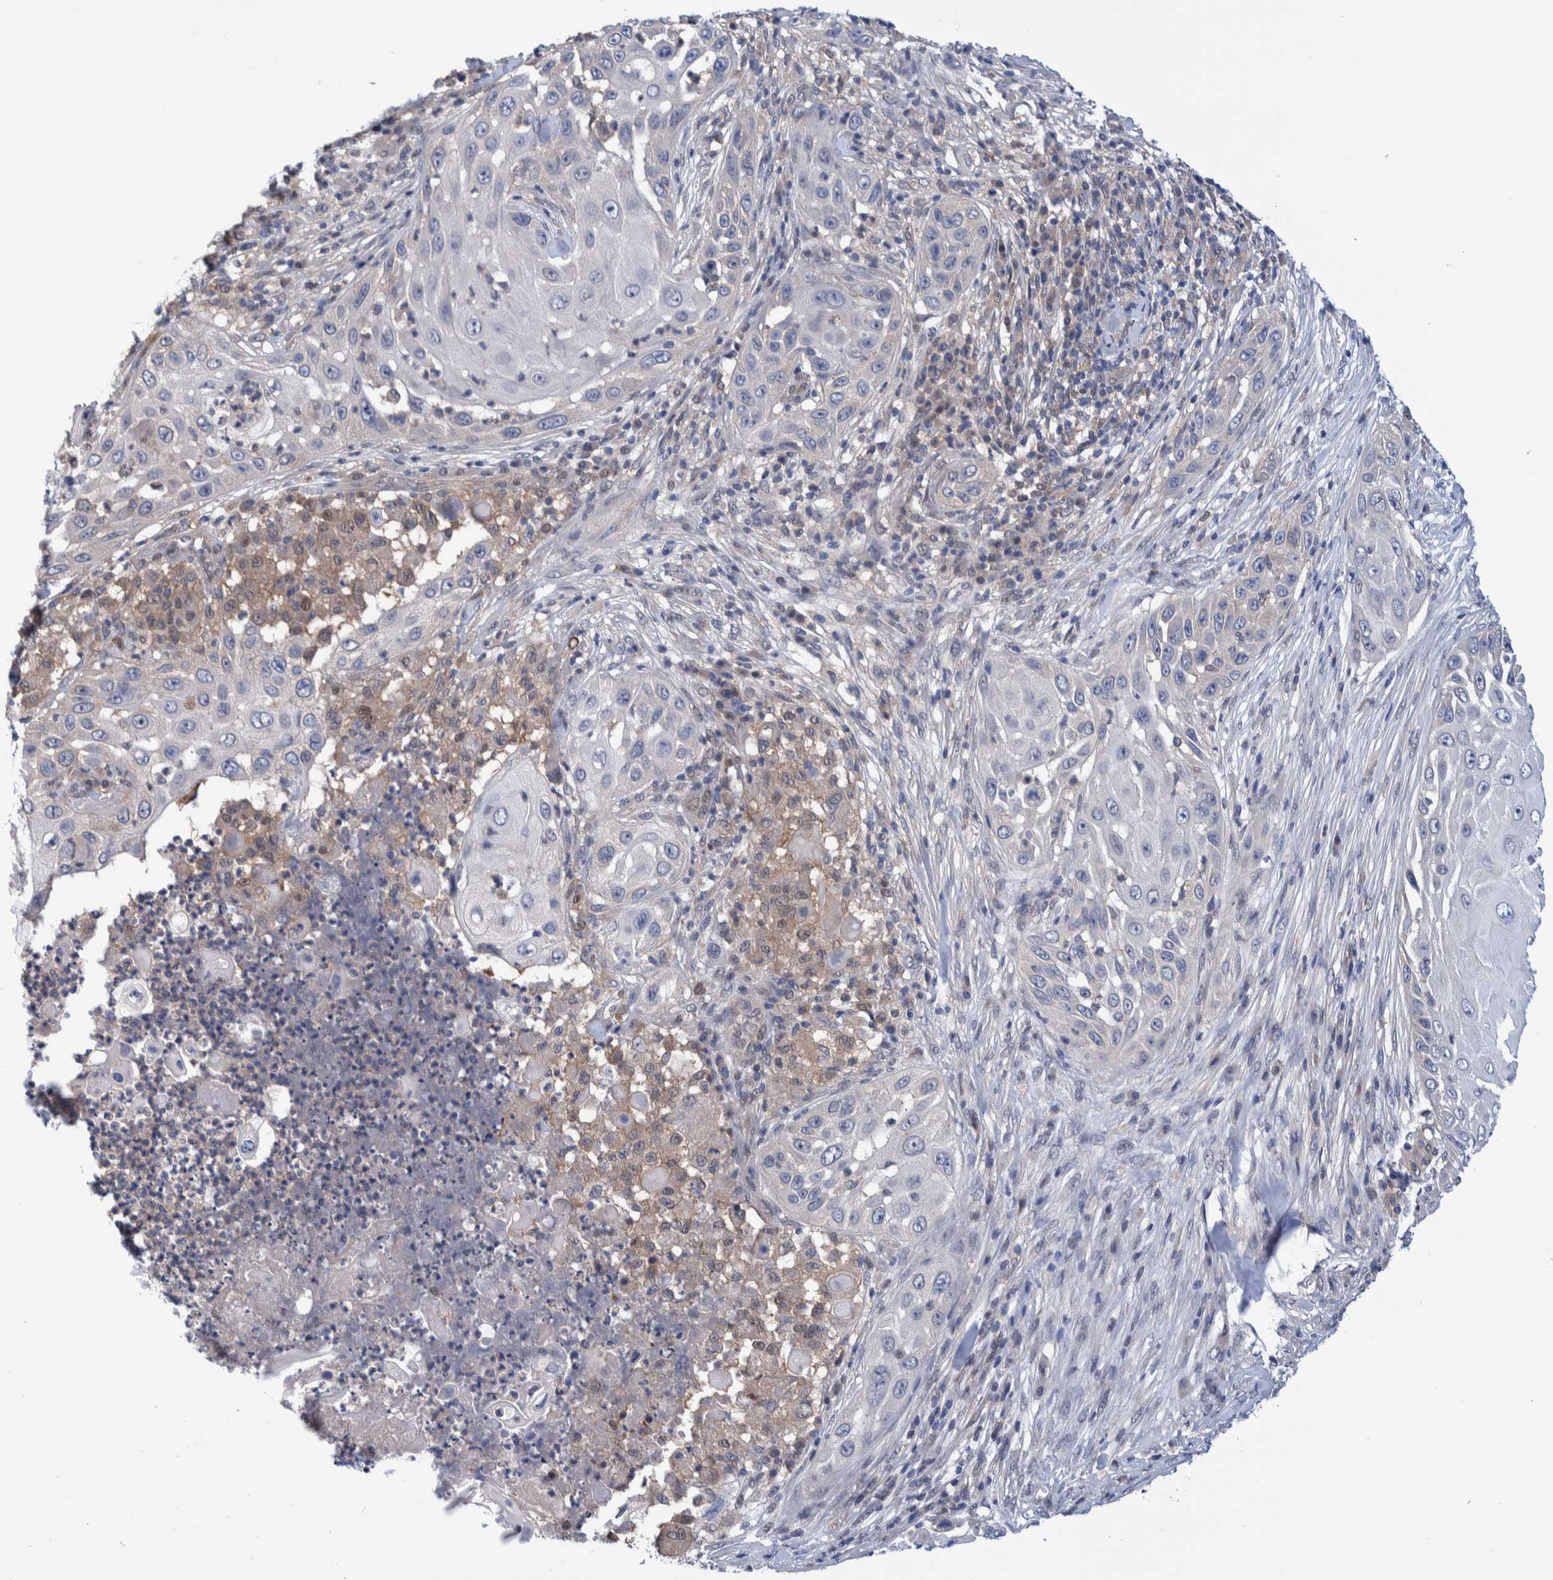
{"staining": {"intensity": "negative", "quantity": "none", "location": "none"}, "tissue": "skin cancer", "cell_type": "Tumor cells", "image_type": "cancer", "snomed": [{"axis": "morphology", "description": "Squamous cell carcinoma, NOS"}, {"axis": "topography", "description": "Skin"}], "caption": "Tumor cells show no significant protein staining in squamous cell carcinoma (skin).", "gene": "PFAS", "patient": {"sex": "female", "age": 44}}